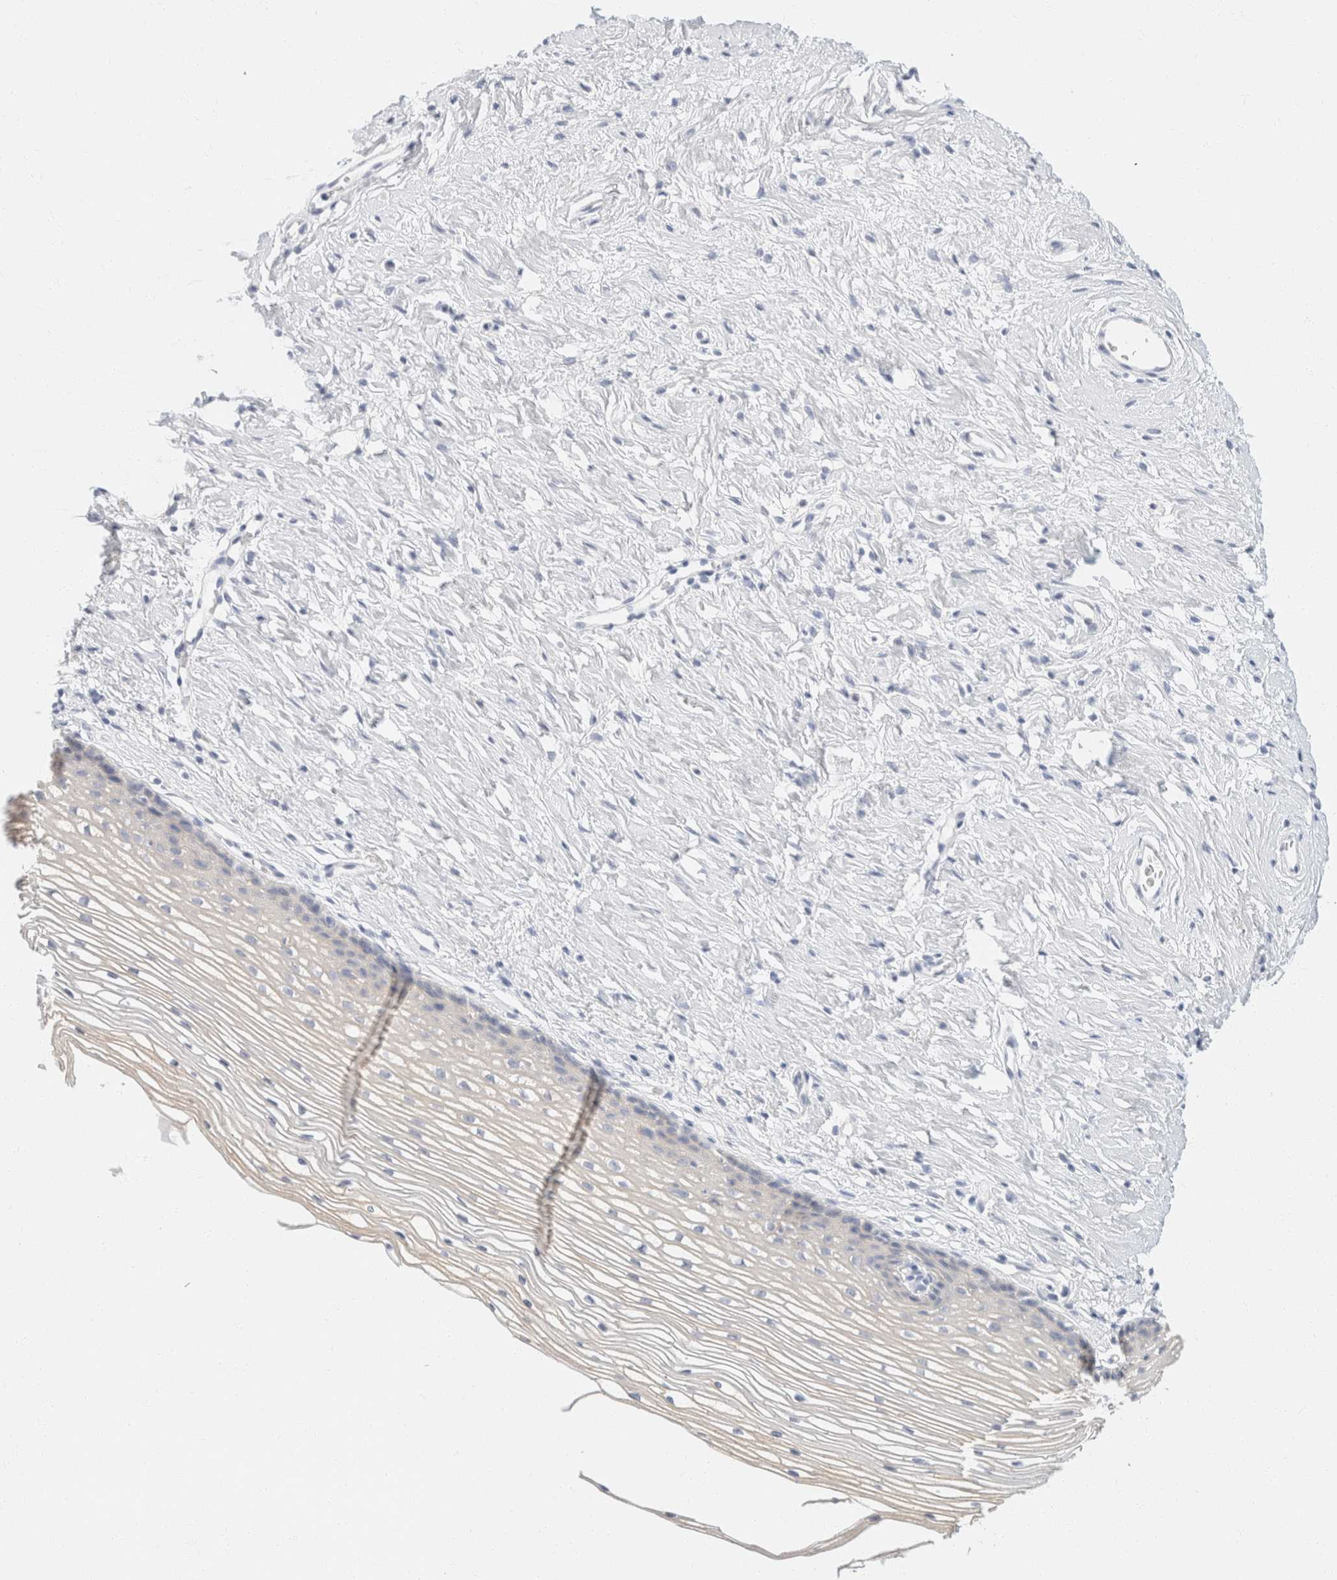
{"staining": {"intensity": "negative", "quantity": "none", "location": "none"}, "tissue": "cervix", "cell_type": "Glandular cells", "image_type": "normal", "snomed": [{"axis": "morphology", "description": "Normal tissue, NOS"}, {"axis": "topography", "description": "Cervix"}], "caption": "Image shows no significant protein staining in glandular cells of normal cervix. (Brightfield microscopy of DAB immunohistochemistry at high magnification).", "gene": "KRT20", "patient": {"sex": "female", "age": 77}}